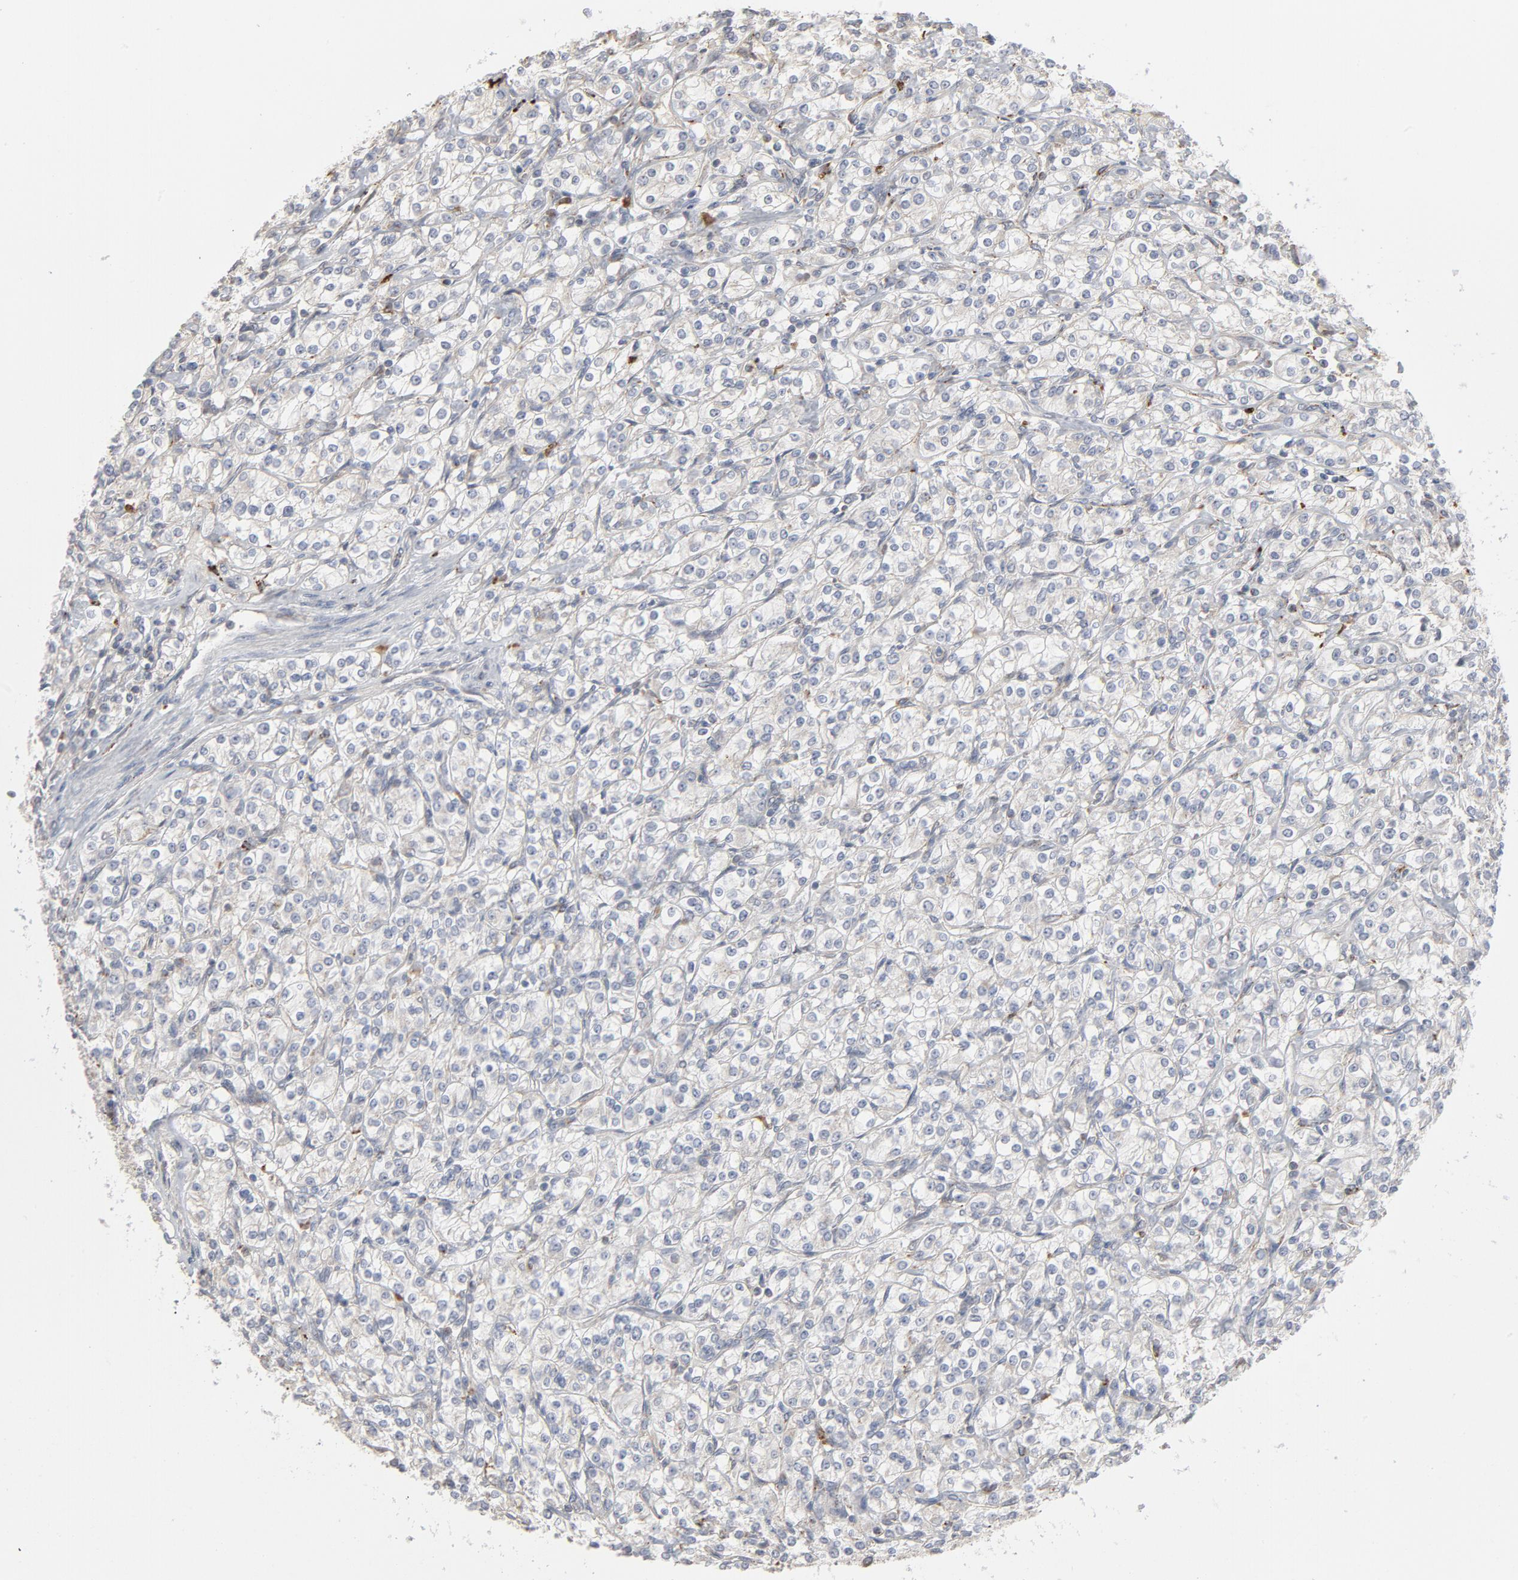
{"staining": {"intensity": "negative", "quantity": "none", "location": "none"}, "tissue": "renal cancer", "cell_type": "Tumor cells", "image_type": "cancer", "snomed": [{"axis": "morphology", "description": "Adenocarcinoma, NOS"}, {"axis": "topography", "description": "Kidney"}], "caption": "Tumor cells are negative for protein expression in human renal cancer (adenocarcinoma).", "gene": "POMT2", "patient": {"sex": "male", "age": 77}}